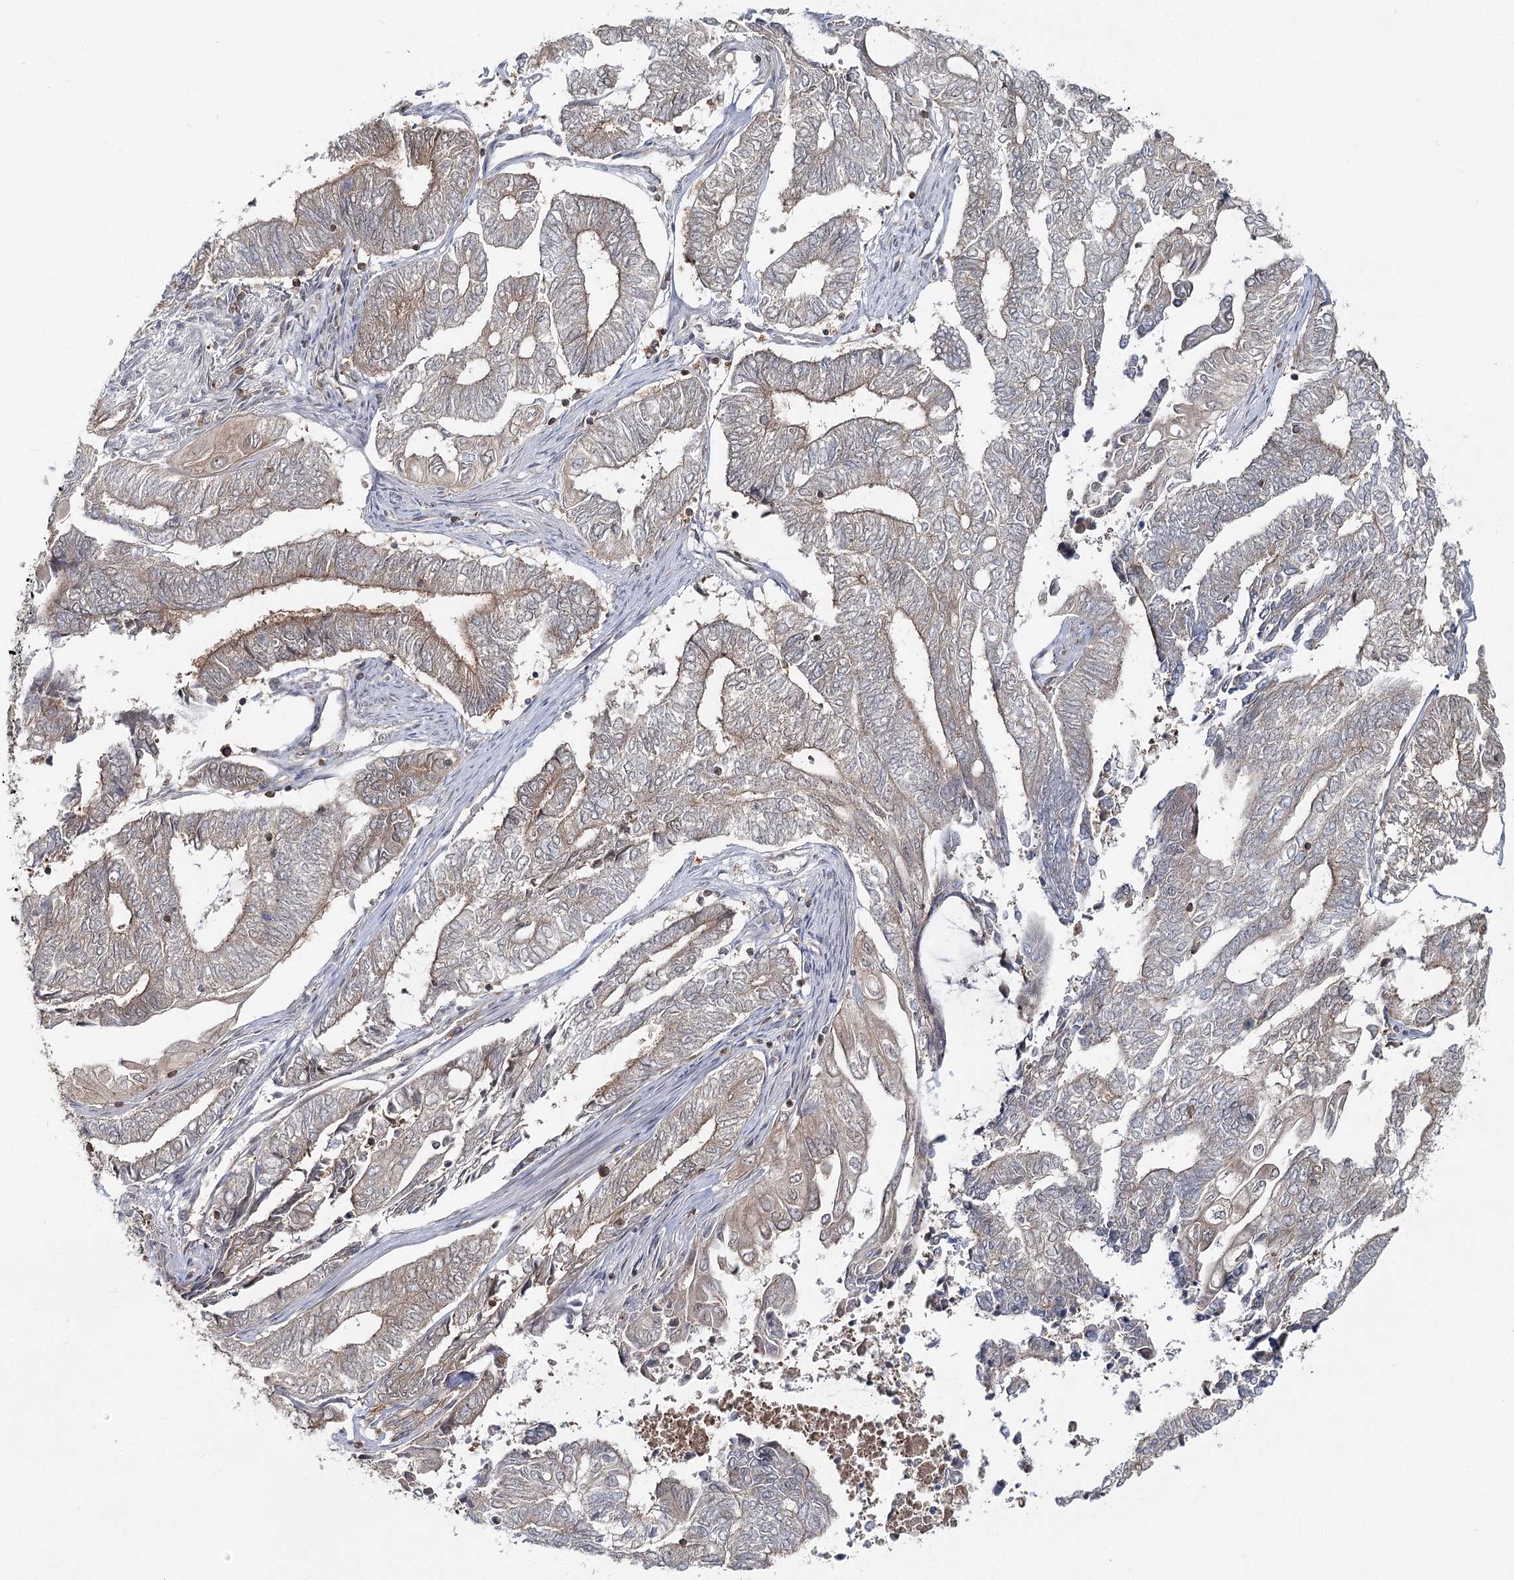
{"staining": {"intensity": "moderate", "quantity": "<25%", "location": "cytoplasmic/membranous"}, "tissue": "endometrial cancer", "cell_type": "Tumor cells", "image_type": "cancer", "snomed": [{"axis": "morphology", "description": "Adenocarcinoma, NOS"}, {"axis": "topography", "description": "Uterus"}, {"axis": "topography", "description": "Endometrium"}], "caption": "Adenocarcinoma (endometrial) was stained to show a protein in brown. There is low levels of moderate cytoplasmic/membranous expression in about <25% of tumor cells.", "gene": "FAM120B", "patient": {"sex": "female", "age": 70}}